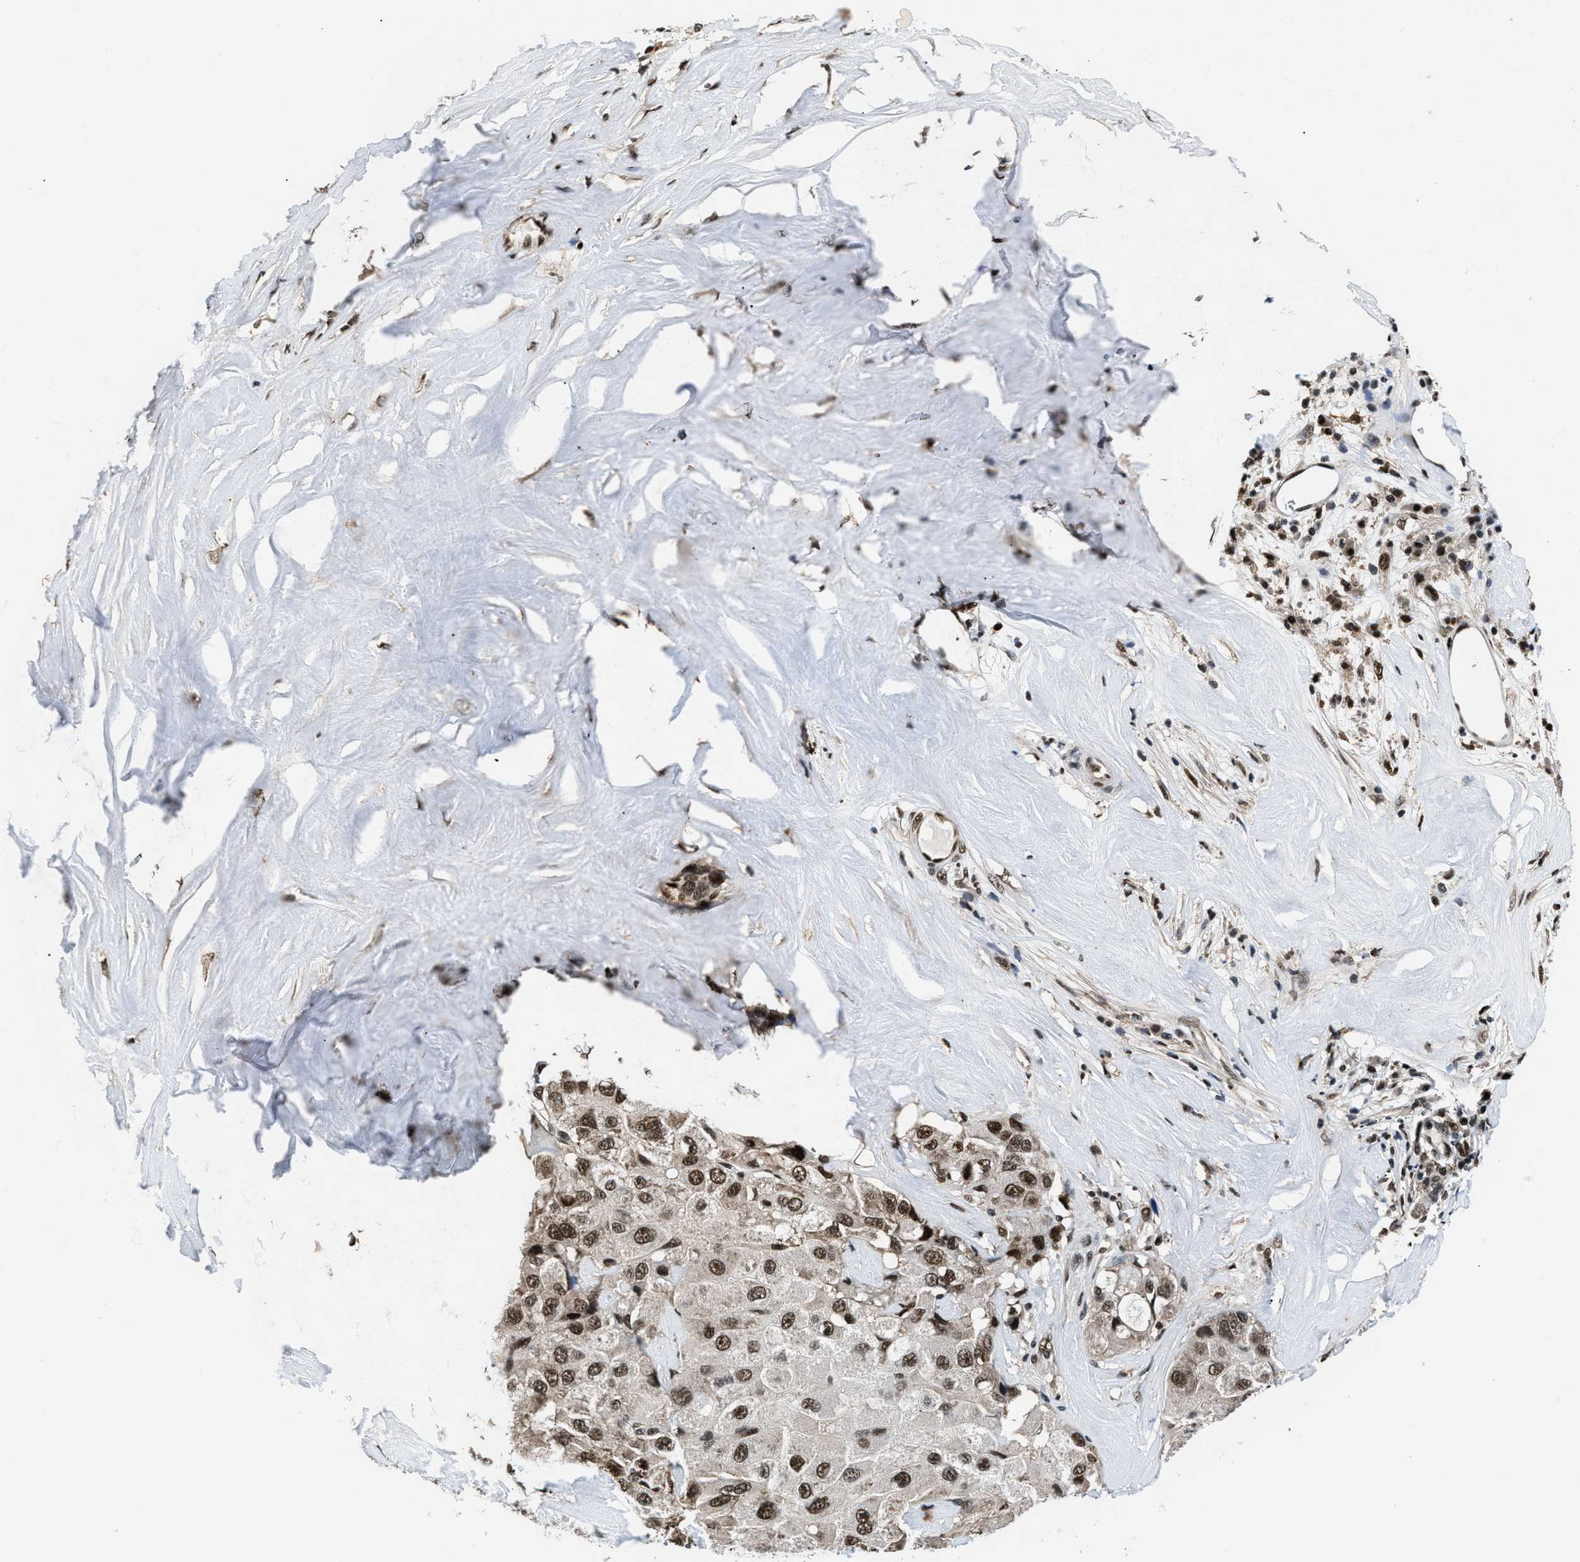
{"staining": {"intensity": "strong", "quantity": ">75%", "location": "nuclear"}, "tissue": "liver cancer", "cell_type": "Tumor cells", "image_type": "cancer", "snomed": [{"axis": "morphology", "description": "Carcinoma, Hepatocellular, NOS"}, {"axis": "topography", "description": "Liver"}], "caption": "IHC histopathology image of neoplastic tissue: human liver cancer (hepatocellular carcinoma) stained using immunohistochemistry (IHC) reveals high levels of strong protein expression localized specifically in the nuclear of tumor cells, appearing as a nuclear brown color.", "gene": "HNRNPH2", "patient": {"sex": "male", "age": 80}}